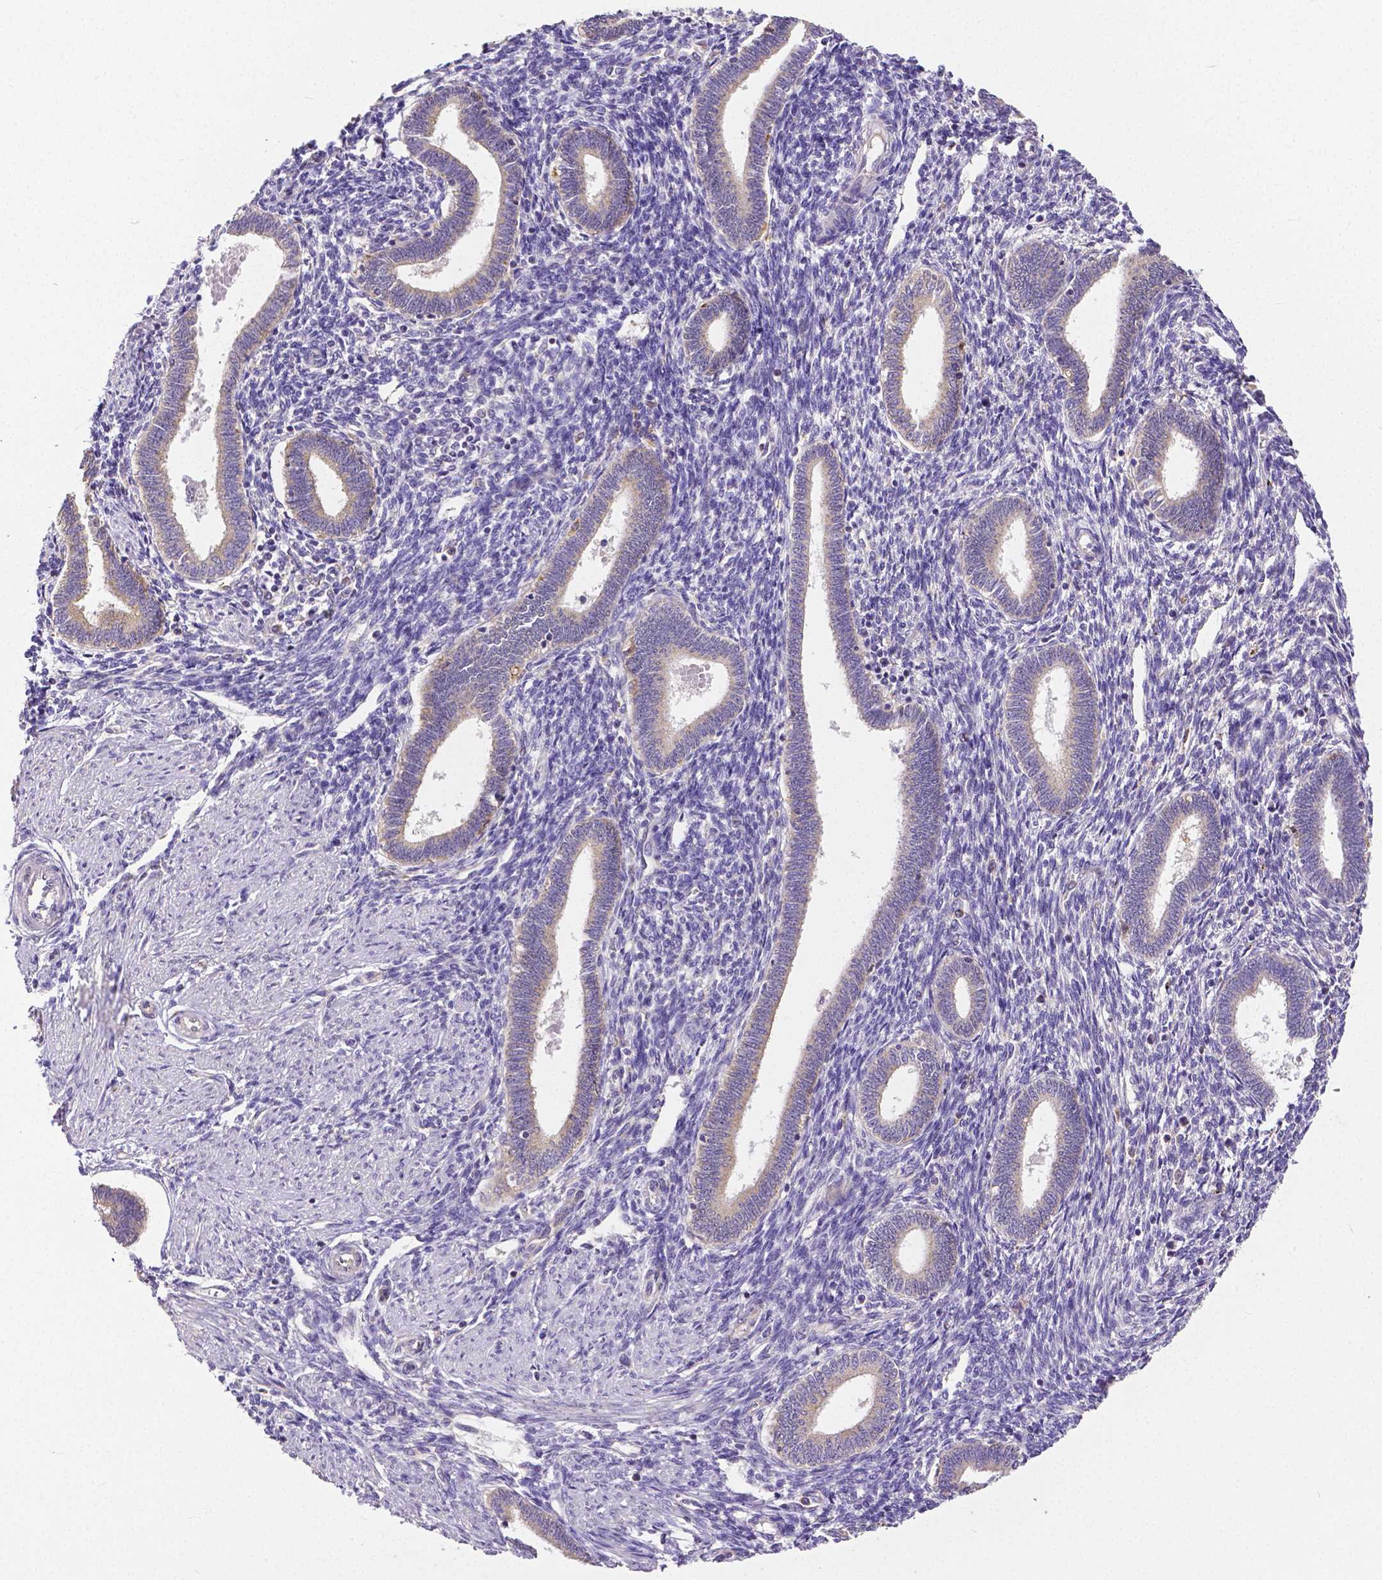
{"staining": {"intensity": "negative", "quantity": "none", "location": "none"}, "tissue": "endometrium", "cell_type": "Cells in endometrial stroma", "image_type": "normal", "snomed": [{"axis": "morphology", "description": "Normal tissue, NOS"}, {"axis": "topography", "description": "Endometrium"}], "caption": "Human endometrium stained for a protein using immunohistochemistry reveals no positivity in cells in endometrial stroma.", "gene": "DICER1", "patient": {"sex": "female", "age": 42}}